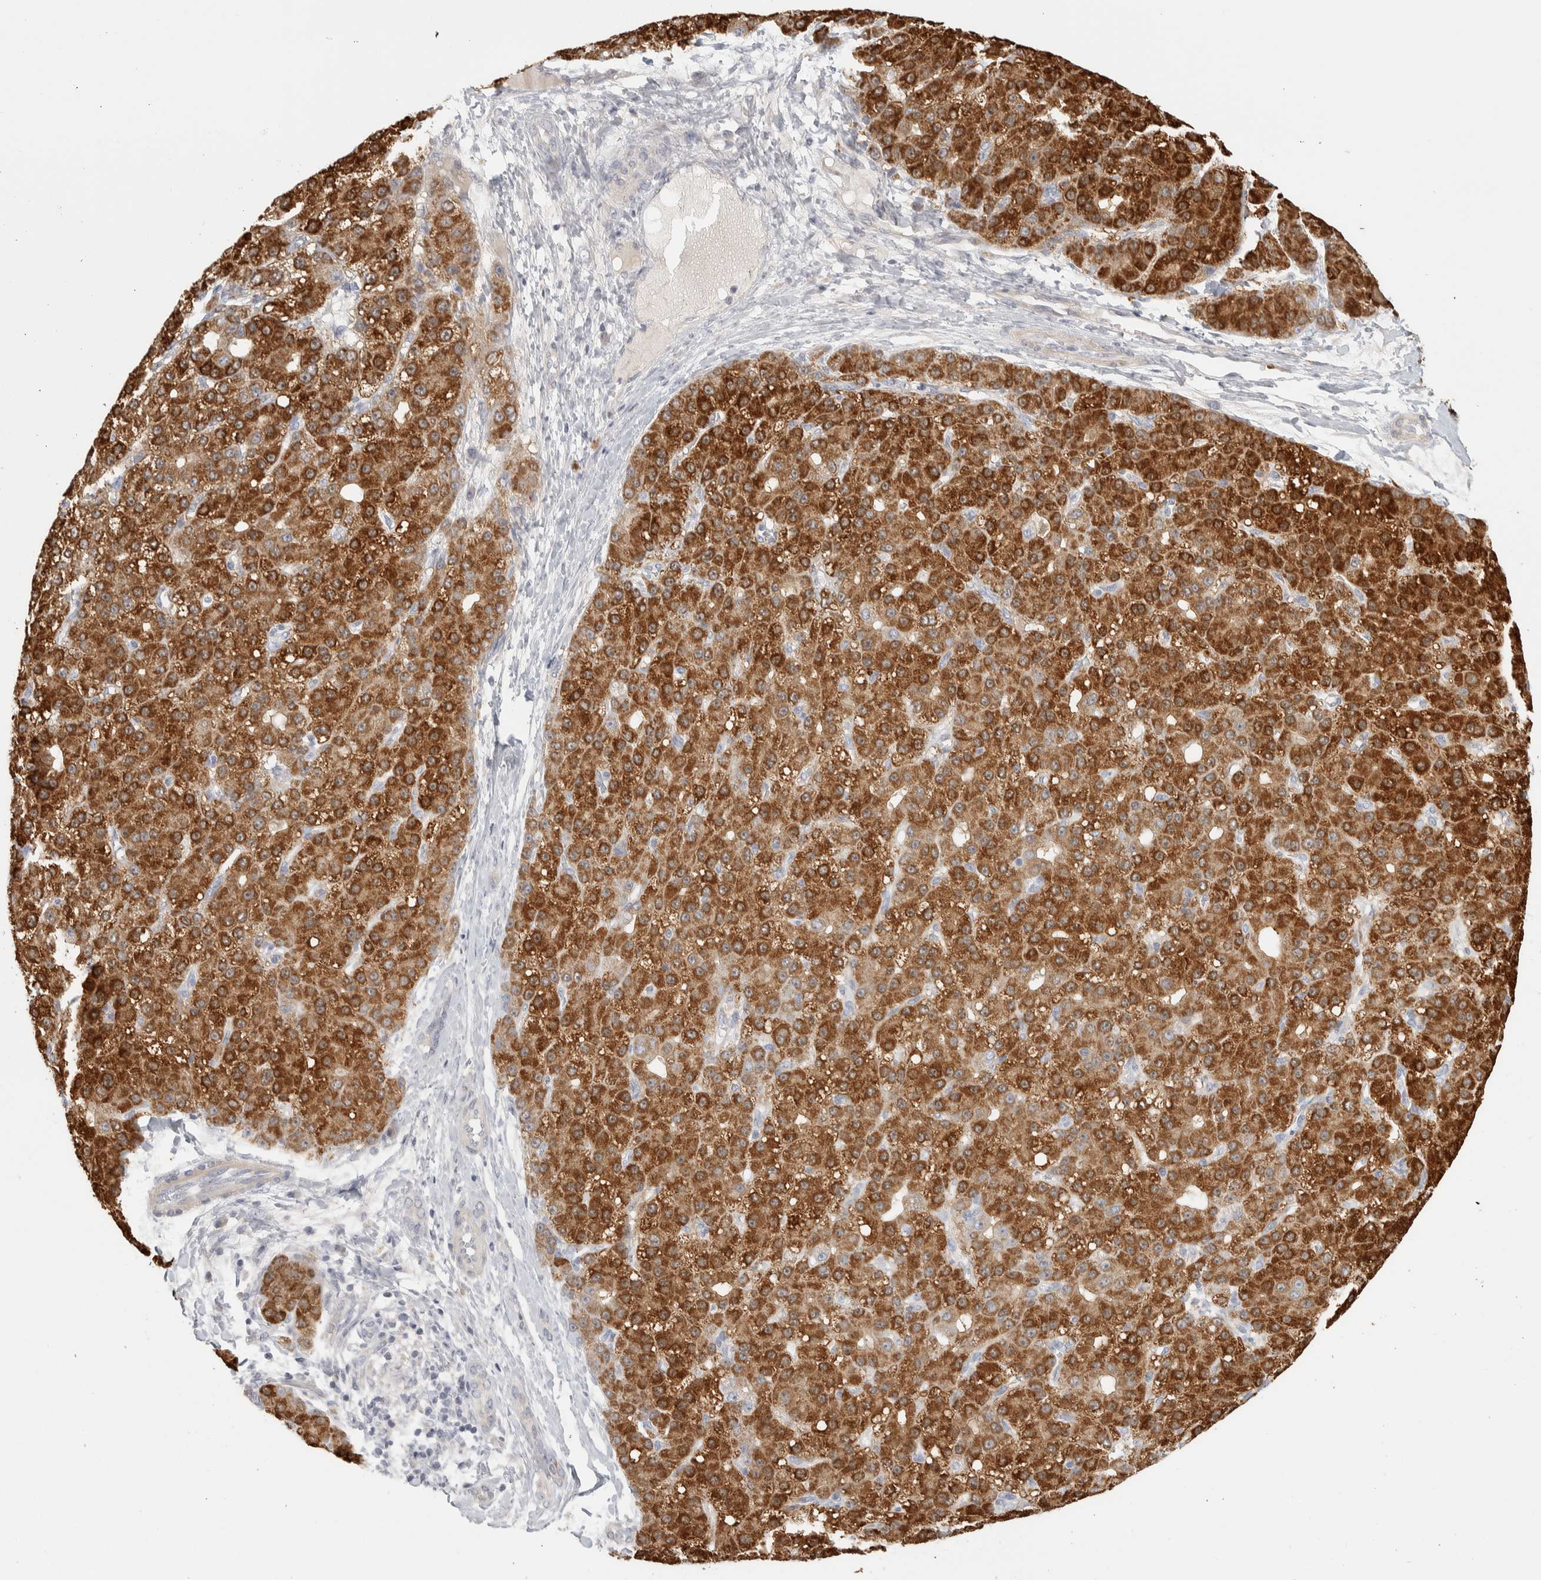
{"staining": {"intensity": "strong", "quantity": ">75%", "location": "cytoplasmic/membranous"}, "tissue": "liver cancer", "cell_type": "Tumor cells", "image_type": "cancer", "snomed": [{"axis": "morphology", "description": "Carcinoma, Hepatocellular, NOS"}, {"axis": "topography", "description": "Liver"}], "caption": "Human liver cancer (hepatocellular carcinoma) stained with a brown dye exhibits strong cytoplasmic/membranous positive expression in about >75% of tumor cells.", "gene": "DCXR", "patient": {"sex": "male", "age": 67}}